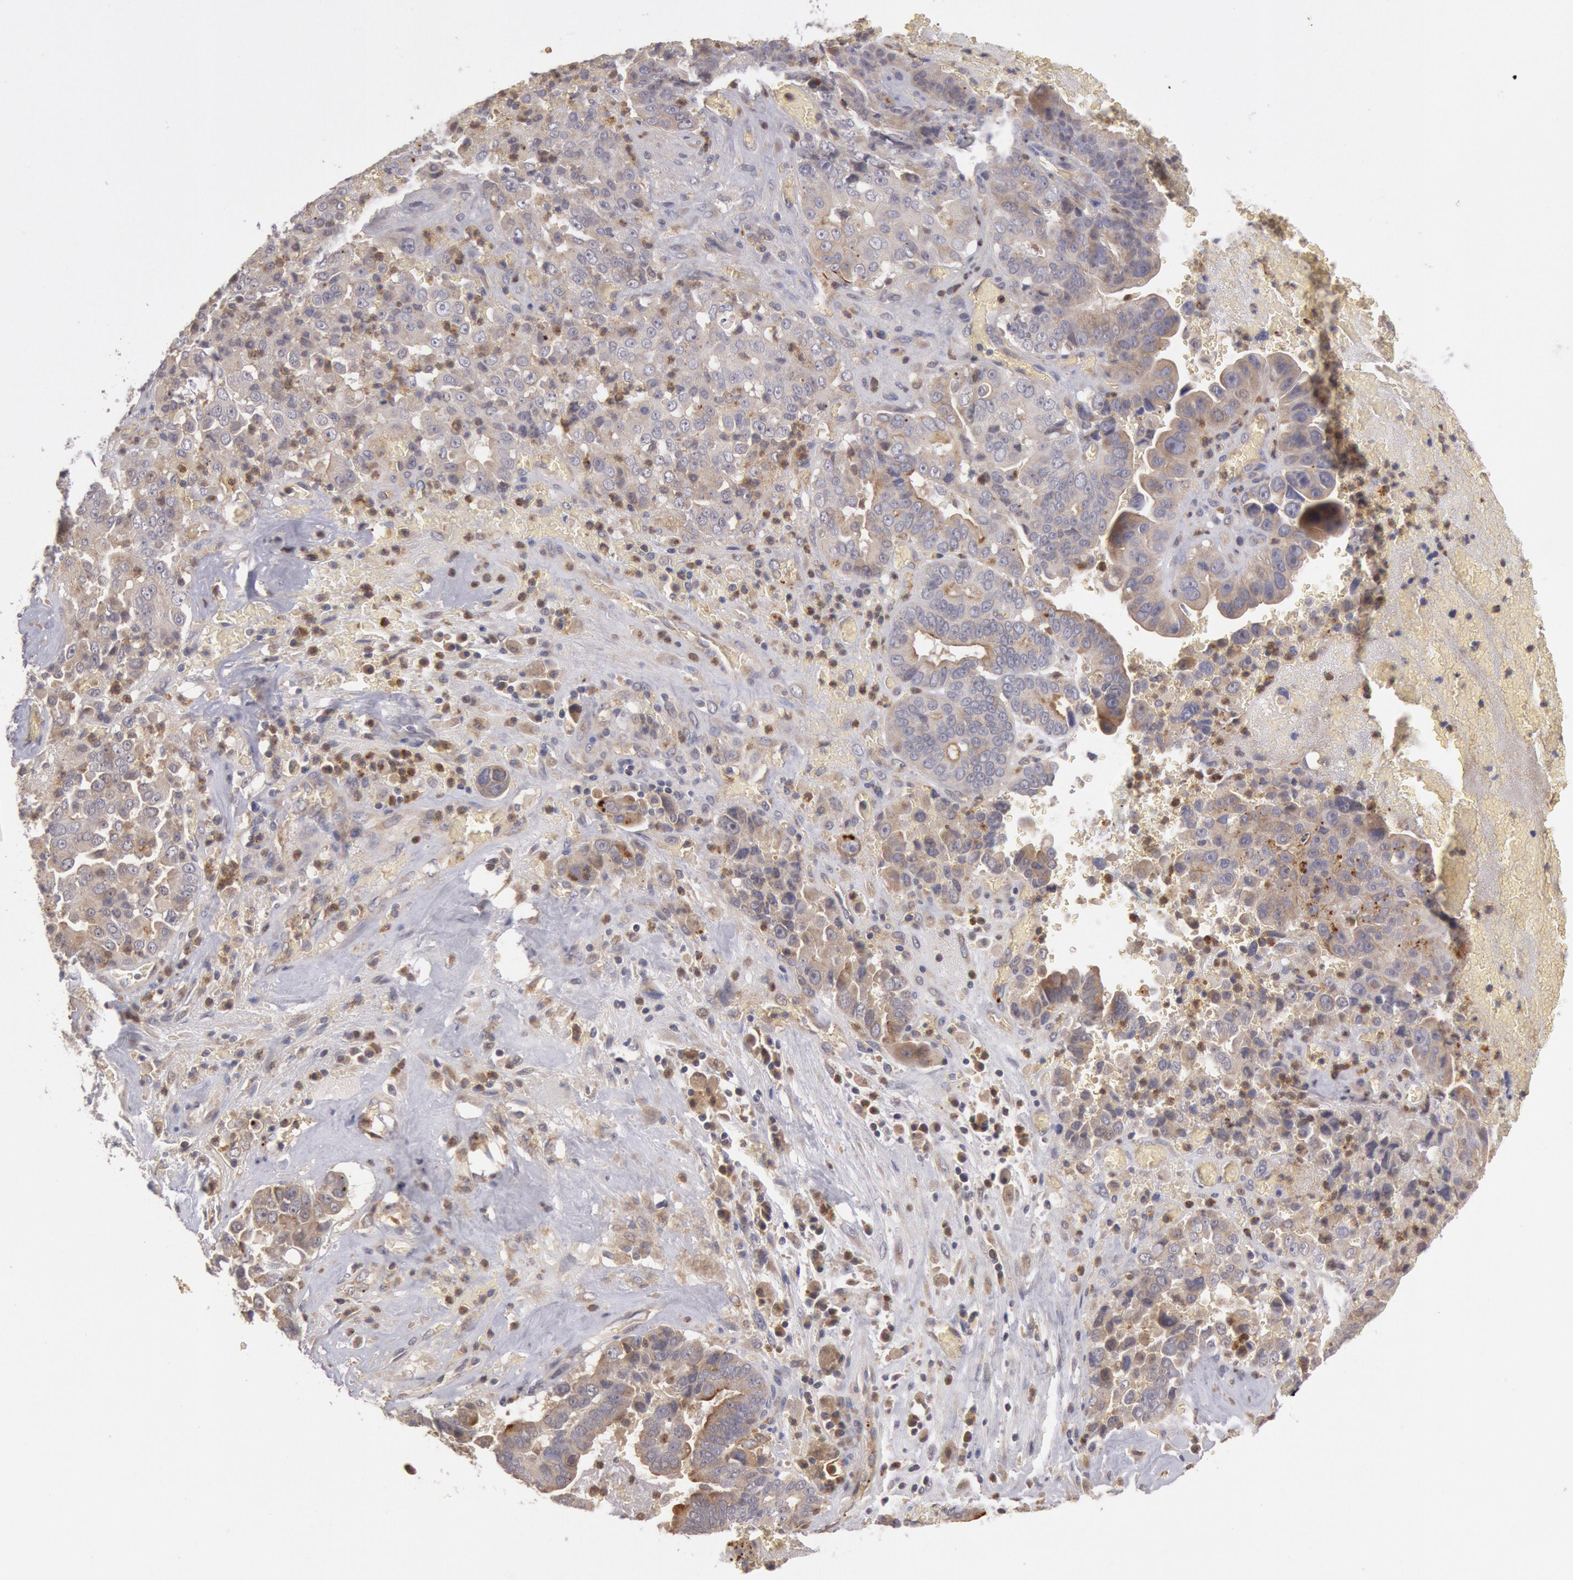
{"staining": {"intensity": "weak", "quantity": "25%-75%", "location": "cytoplasmic/membranous"}, "tissue": "liver cancer", "cell_type": "Tumor cells", "image_type": "cancer", "snomed": [{"axis": "morphology", "description": "Cholangiocarcinoma"}, {"axis": "topography", "description": "Liver"}], "caption": "Human liver cholangiocarcinoma stained with a brown dye demonstrates weak cytoplasmic/membranous positive positivity in approximately 25%-75% of tumor cells.", "gene": "PLA2G6", "patient": {"sex": "female", "age": 79}}